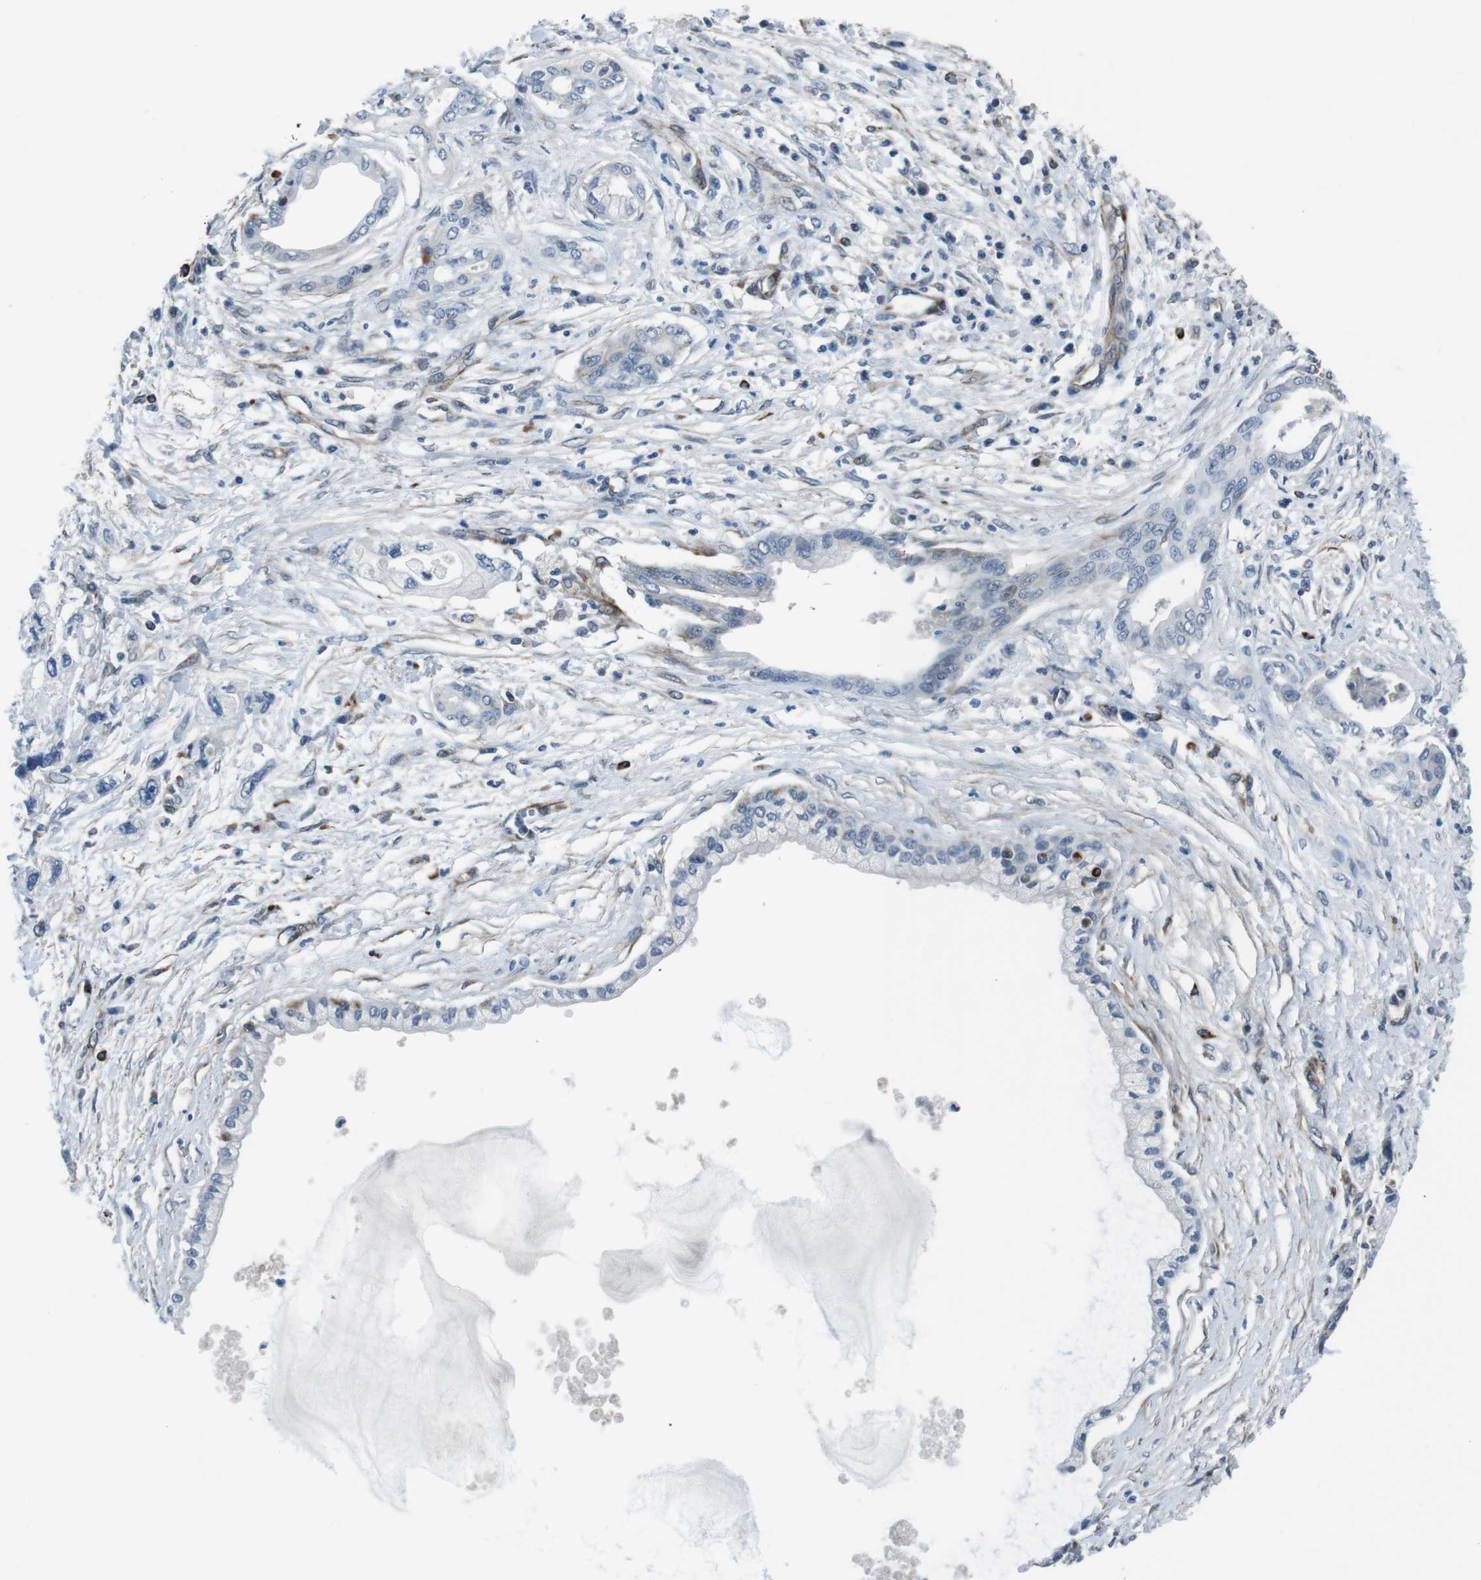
{"staining": {"intensity": "negative", "quantity": "none", "location": "none"}, "tissue": "pancreatic cancer", "cell_type": "Tumor cells", "image_type": "cancer", "snomed": [{"axis": "morphology", "description": "Adenocarcinoma, NOS"}, {"axis": "topography", "description": "Pancreas"}], "caption": "Protein analysis of pancreatic cancer shows no significant expression in tumor cells.", "gene": "LRRC49", "patient": {"sex": "male", "age": 56}}